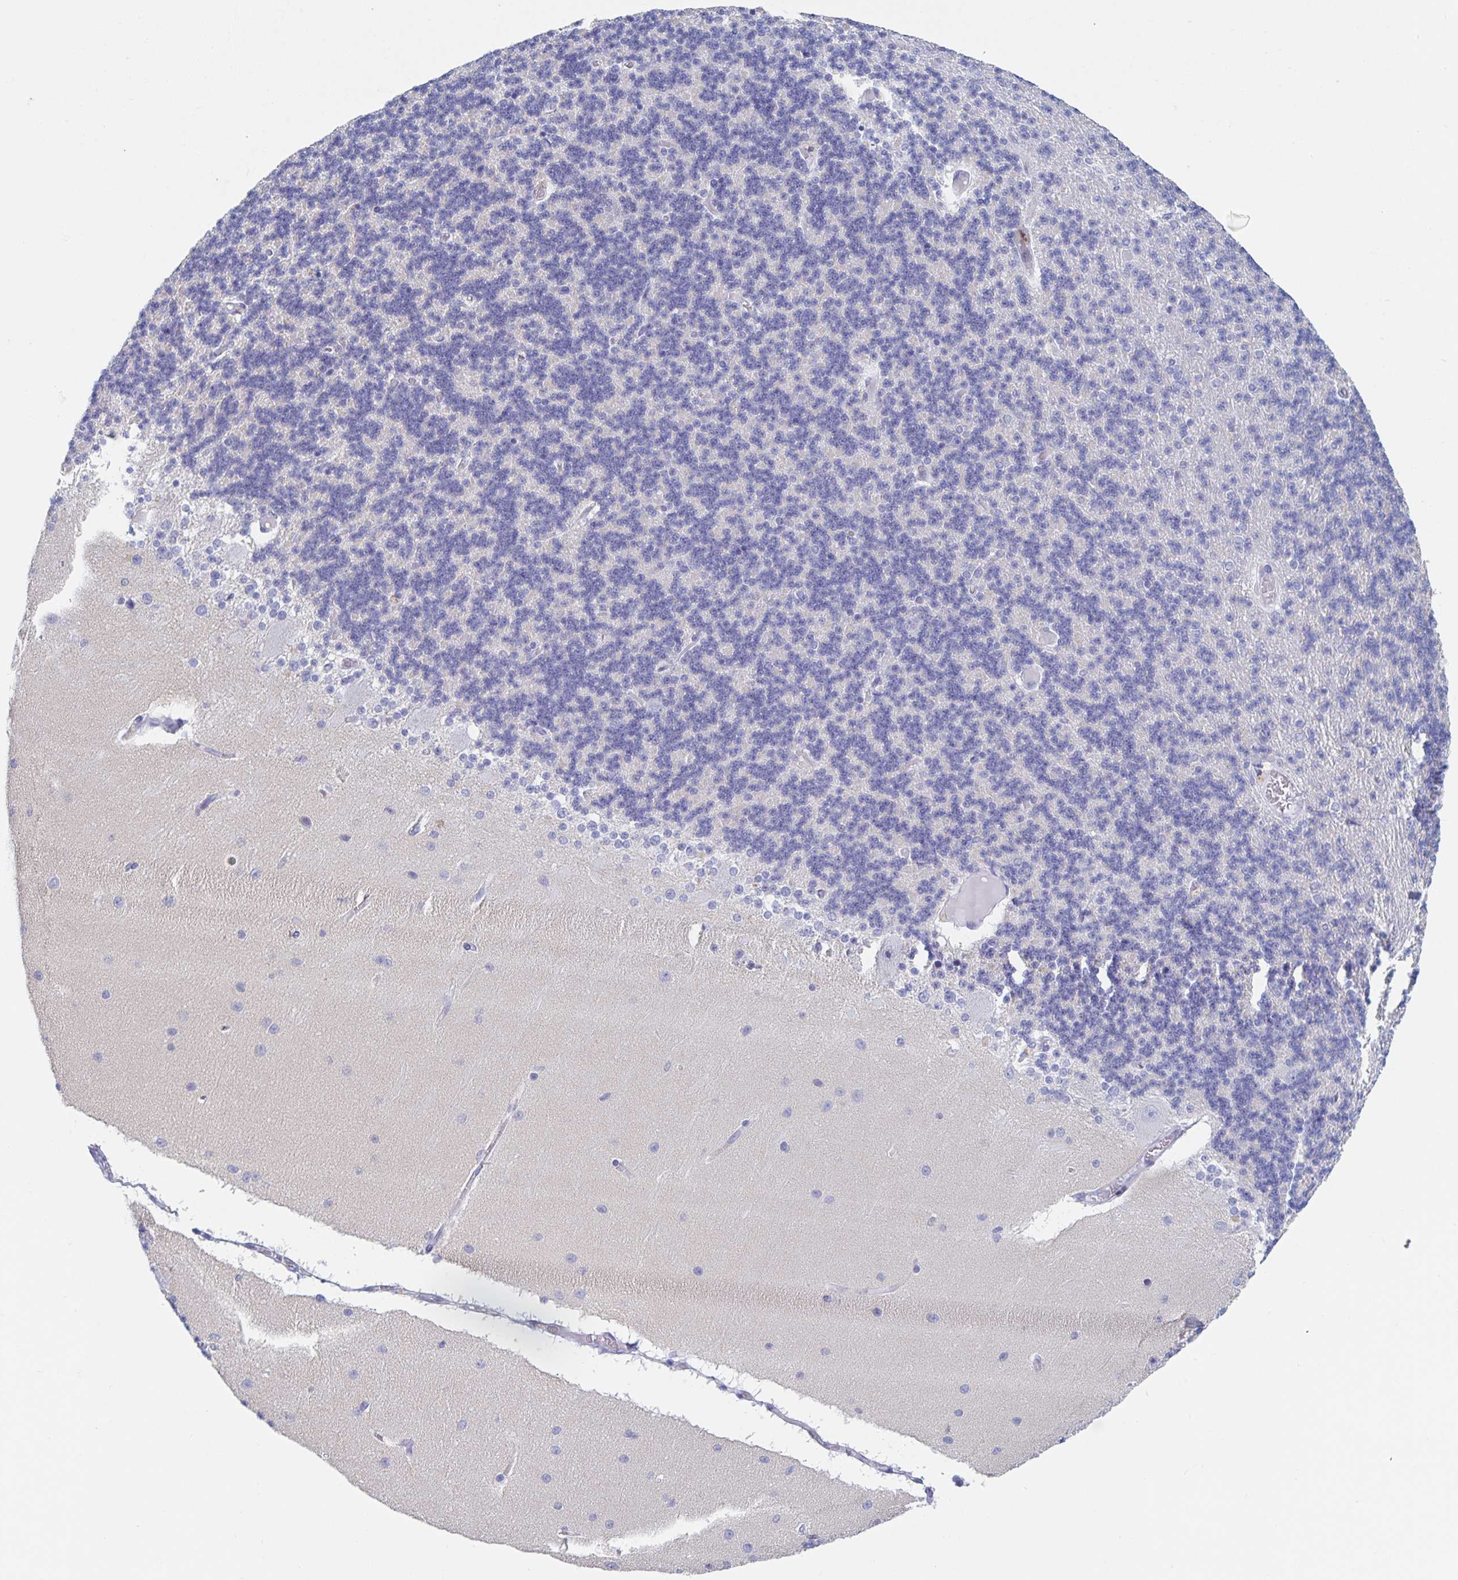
{"staining": {"intensity": "negative", "quantity": "none", "location": "none"}, "tissue": "cerebellum", "cell_type": "Cells in granular layer", "image_type": "normal", "snomed": [{"axis": "morphology", "description": "Normal tissue, NOS"}, {"axis": "topography", "description": "Cerebellum"}], "caption": "Cells in granular layer show no significant positivity in benign cerebellum. Brightfield microscopy of IHC stained with DAB (brown) and hematoxylin (blue), captured at high magnification.", "gene": "DMBT1", "patient": {"sex": "female", "age": 54}}